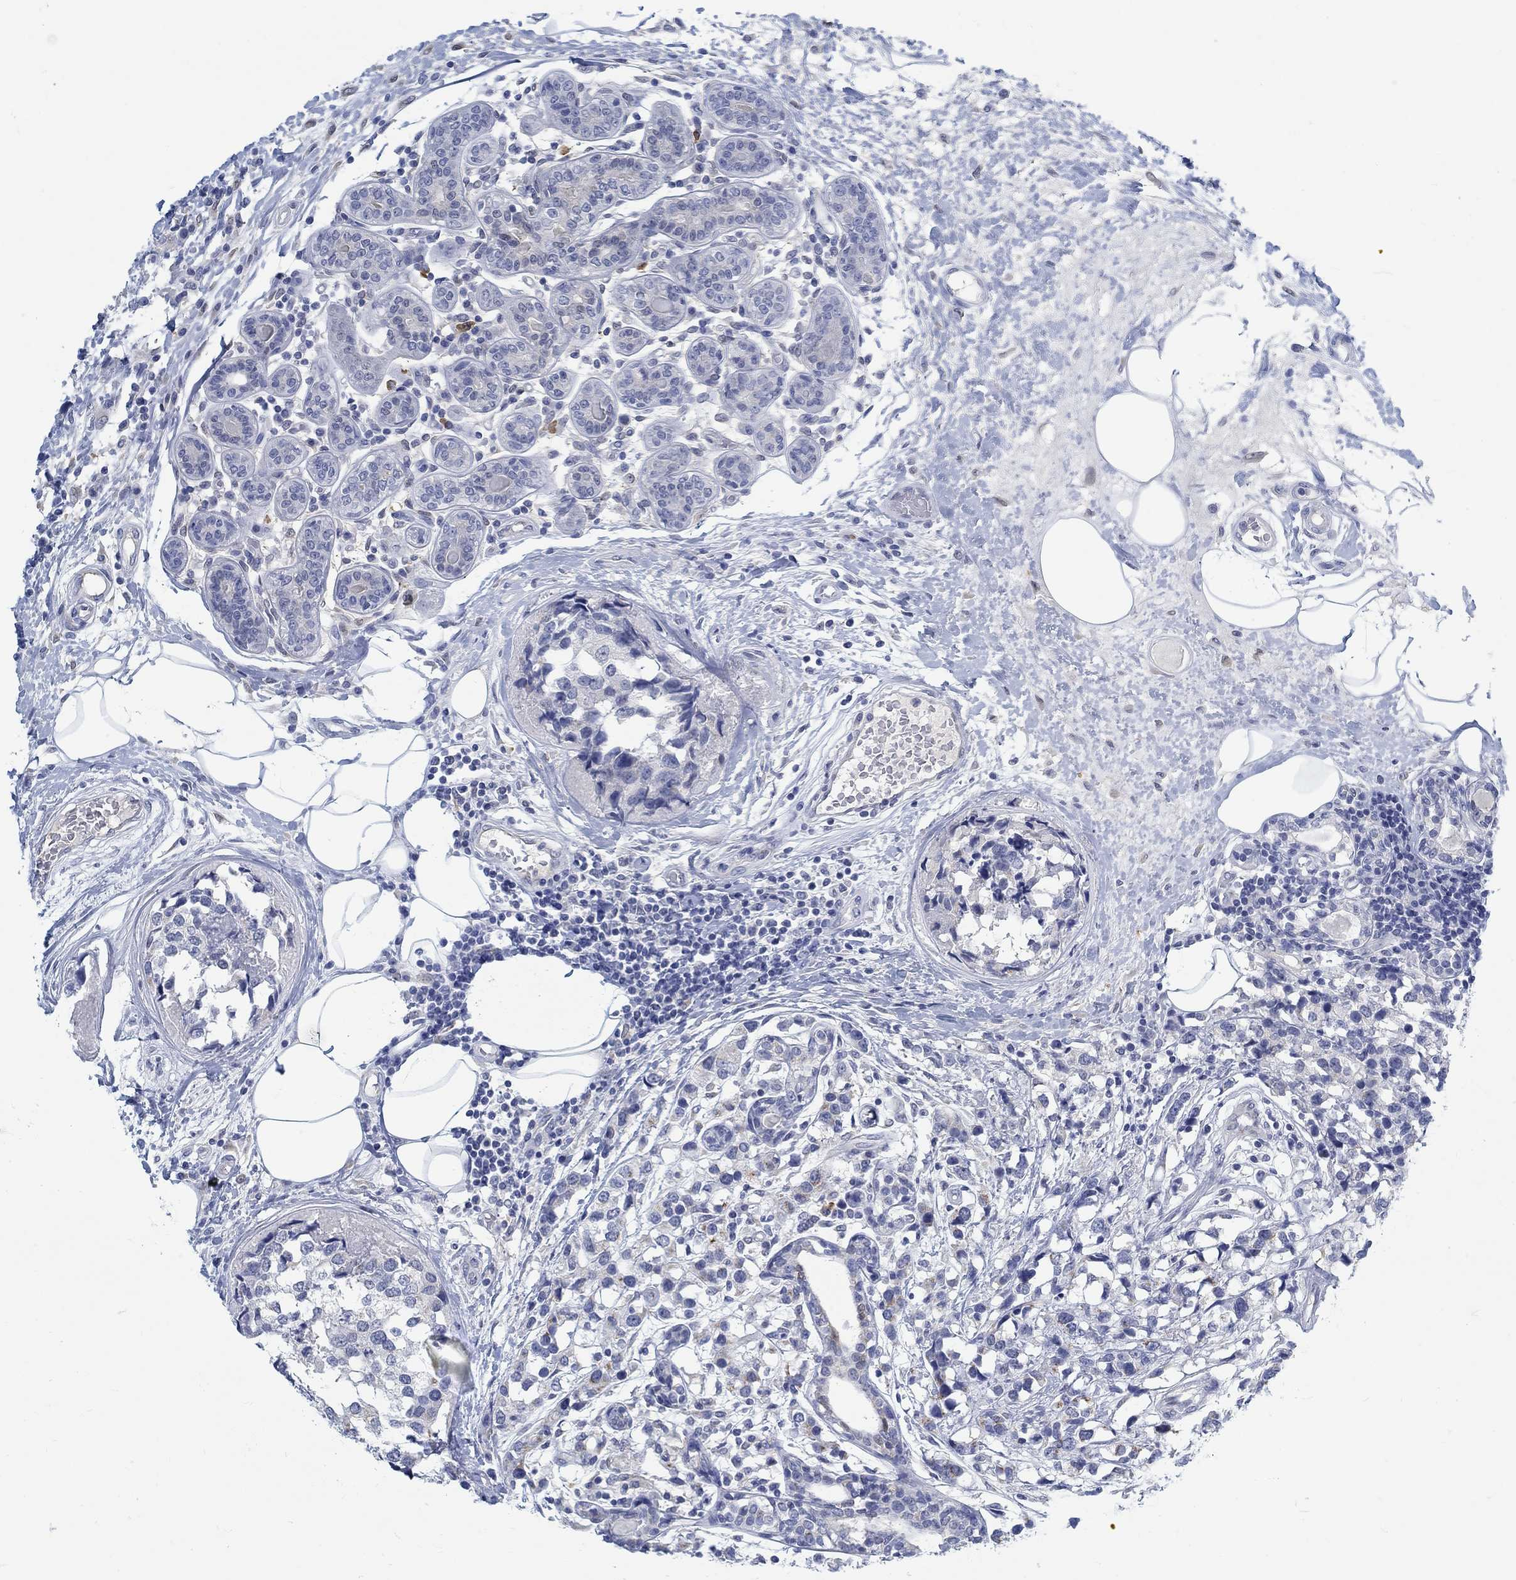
{"staining": {"intensity": "strong", "quantity": "<25%", "location": "cytoplasmic/membranous"}, "tissue": "breast cancer", "cell_type": "Tumor cells", "image_type": "cancer", "snomed": [{"axis": "morphology", "description": "Lobular carcinoma"}, {"axis": "topography", "description": "Breast"}], "caption": "Protein positivity by immunohistochemistry exhibits strong cytoplasmic/membranous staining in about <25% of tumor cells in breast lobular carcinoma.", "gene": "TEKT4", "patient": {"sex": "female", "age": 59}}